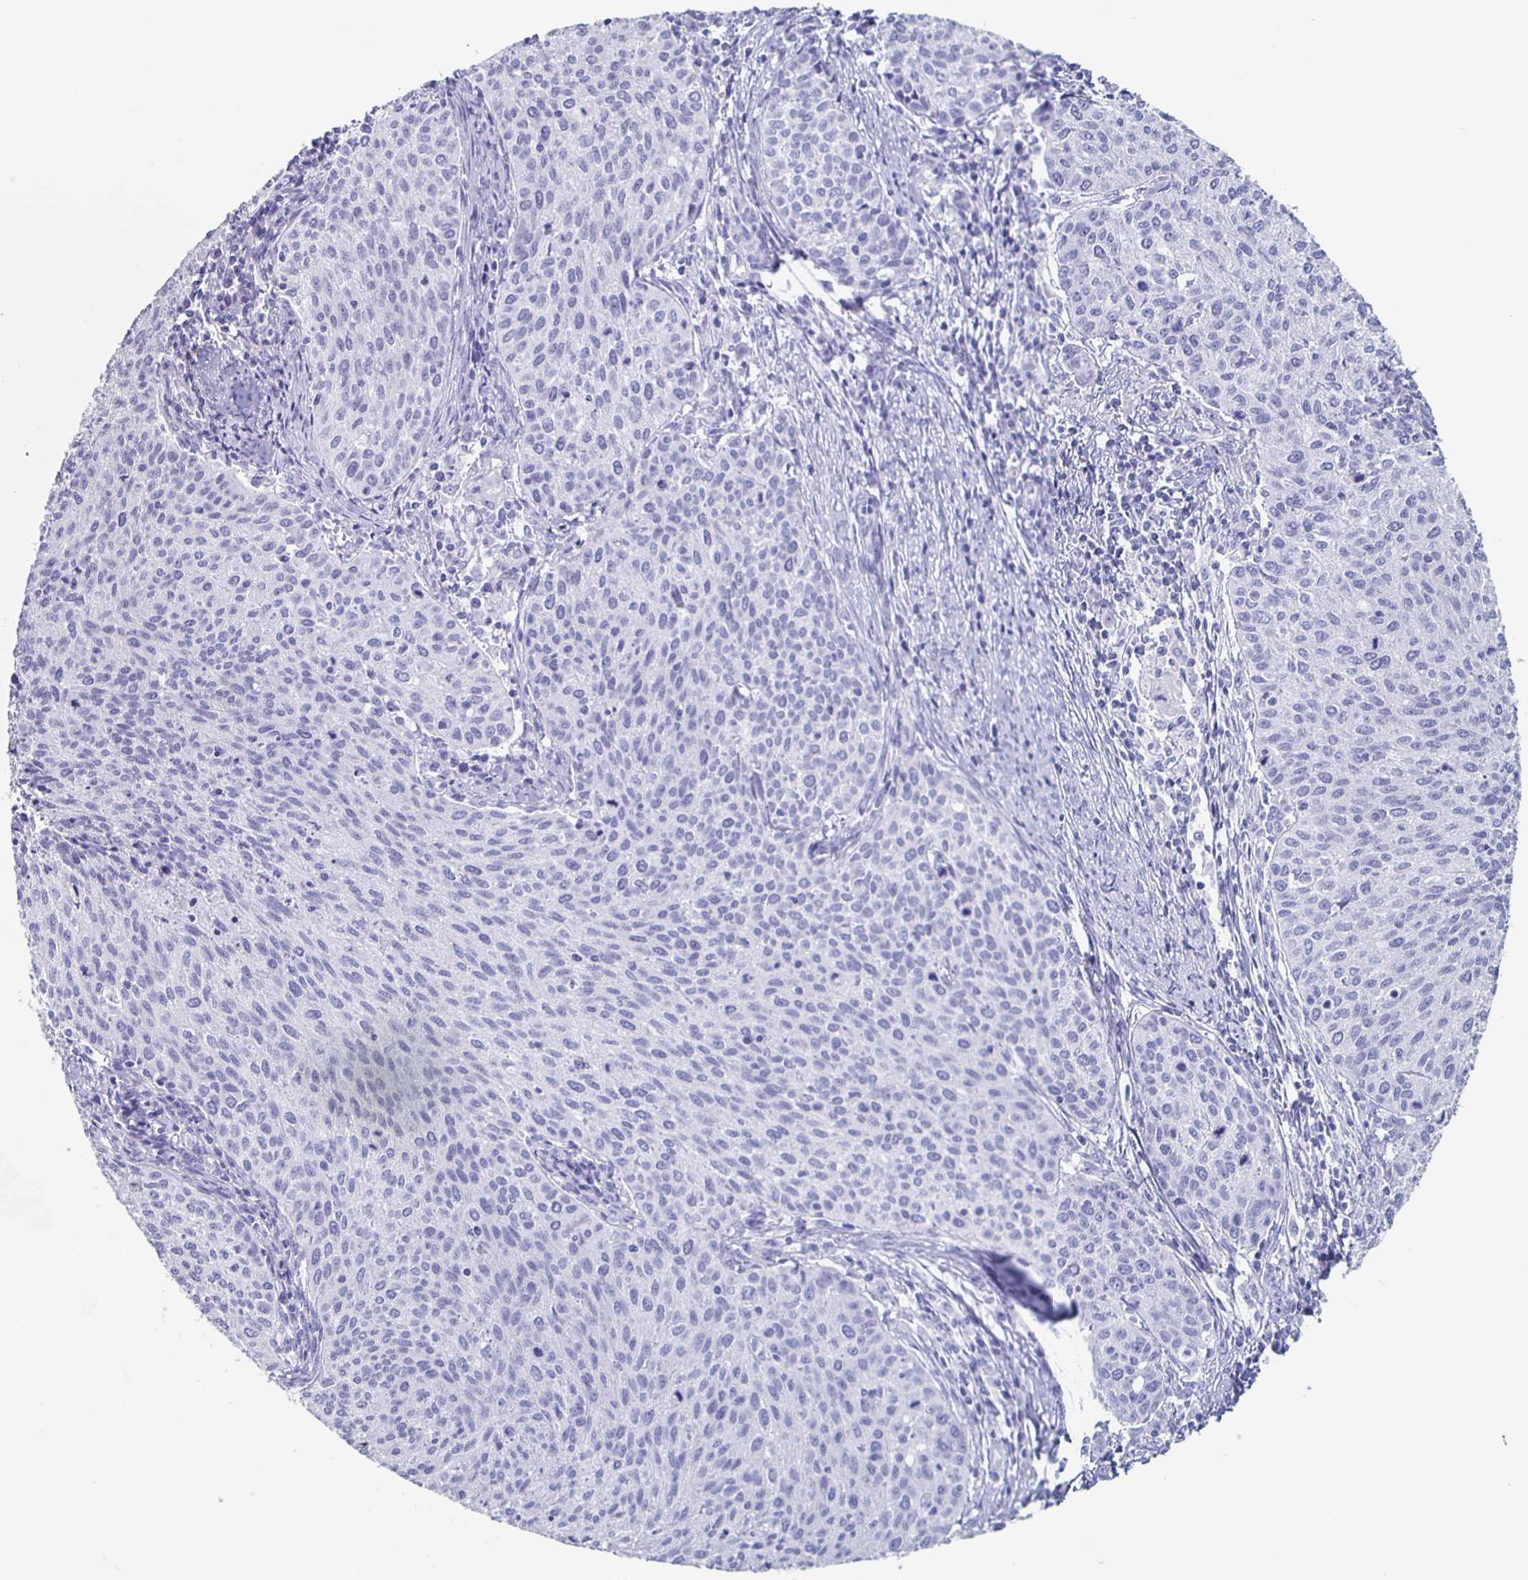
{"staining": {"intensity": "negative", "quantity": "none", "location": "none"}, "tissue": "cervical cancer", "cell_type": "Tumor cells", "image_type": "cancer", "snomed": [{"axis": "morphology", "description": "Squamous cell carcinoma, NOS"}, {"axis": "topography", "description": "Cervix"}], "caption": "Immunohistochemical staining of cervical cancer (squamous cell carcinoma) displays no significant positivity in tumor cells. The staining is performed using DAB (3,3'-diaminobenzidine) brown chromogen with nuclei counter-stained in using hematoxylin.", "gene": "FGA", "patient": {"sex": "female", "age": 38}}